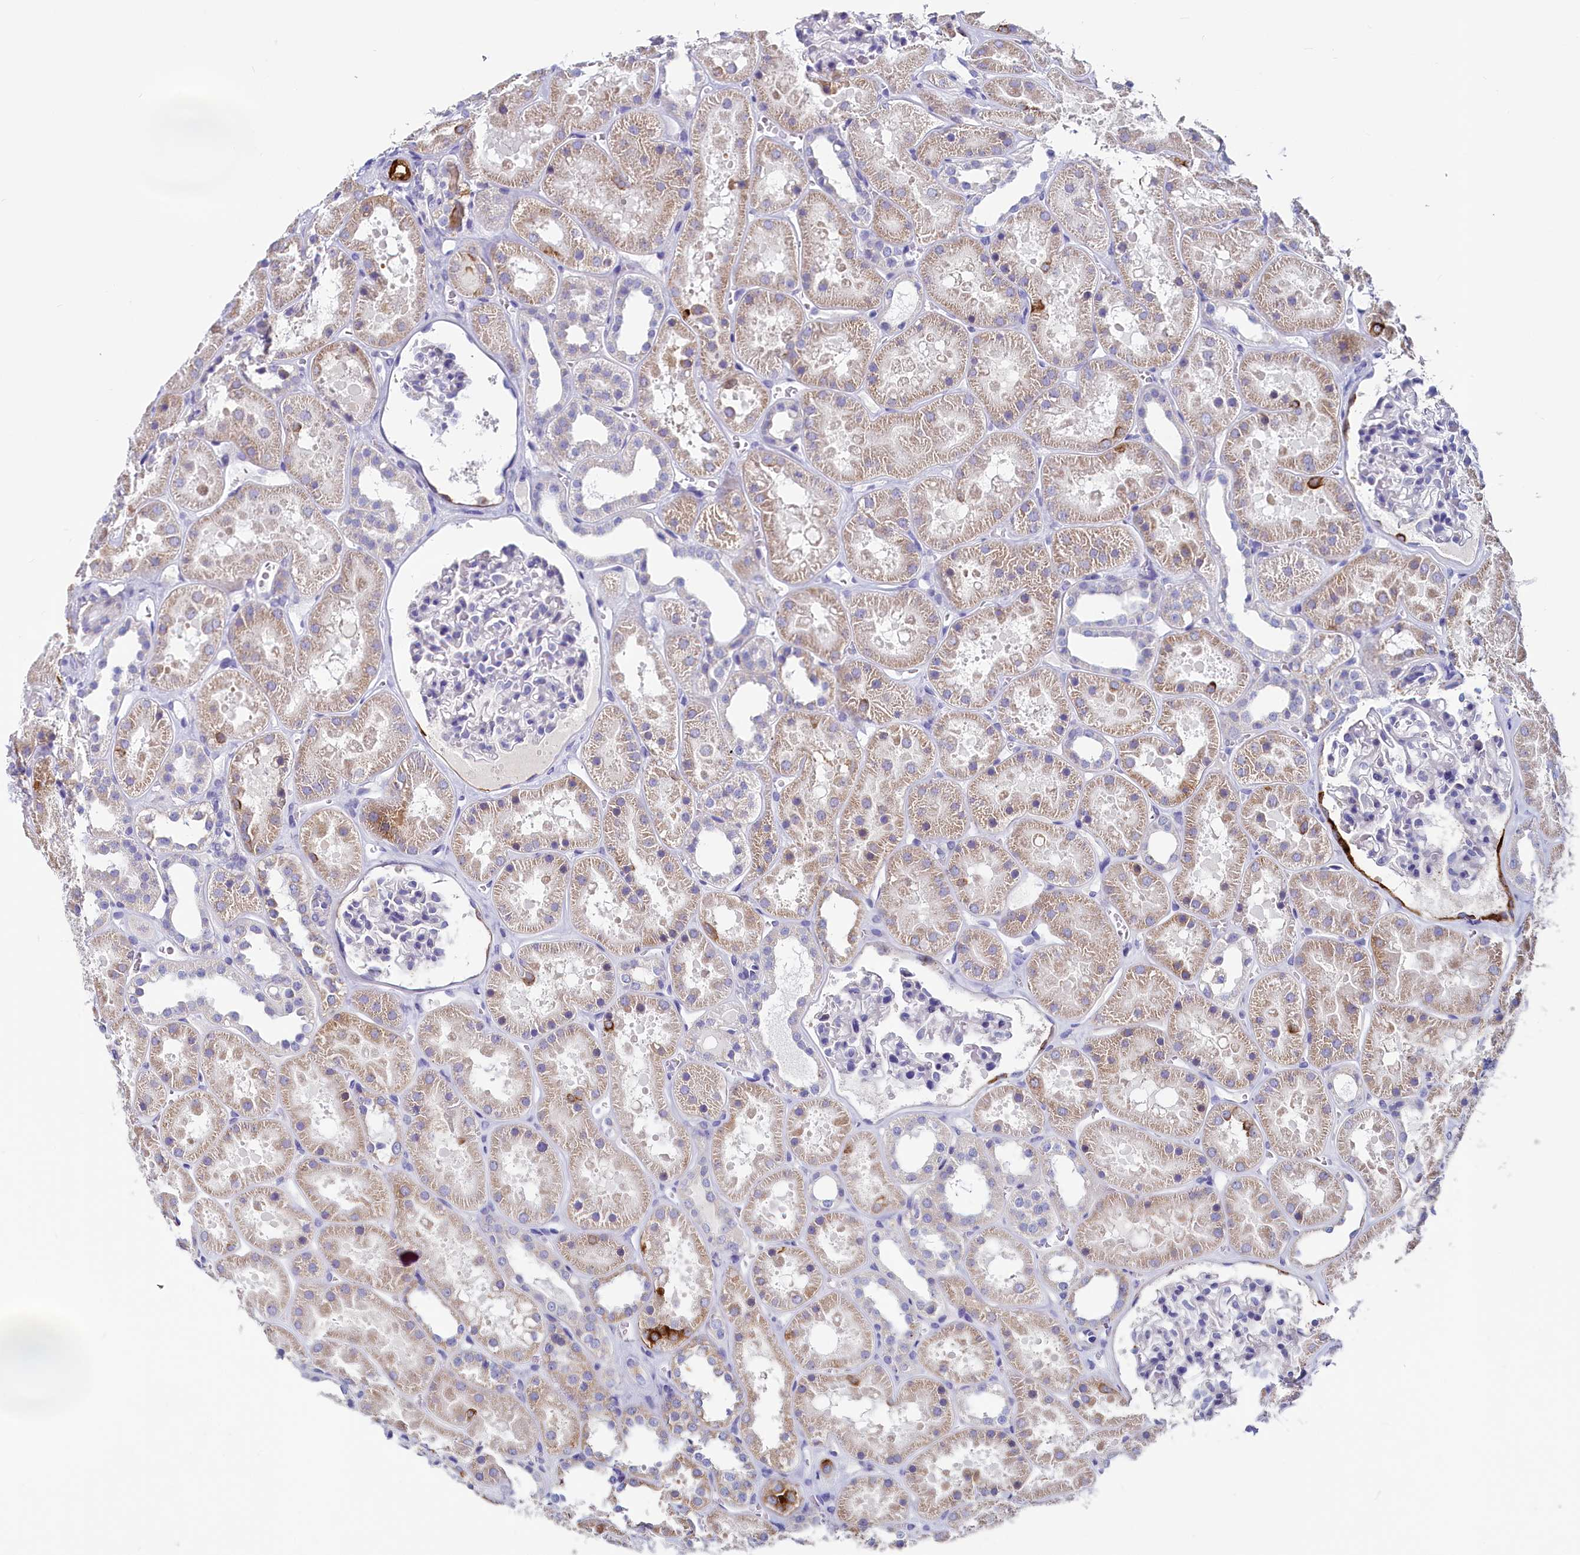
{"staining": {"intensity": "negative", "quantity": "none", "location": "none"}, "tissue": "kidney", "cell_type": "Cells in glomeruli", "image_type": "normal", "snomed": [{"axis": "morphology", "description": "Normal tissue, NOS"}, {"axis": "topography", "description": "Kidney"}], "caption": "Micrograph shows no protein staining in cells in glomeruli of unremarkable kidney.", "gene": "INSC", "patient": {"sex": "female", "age": 41}}